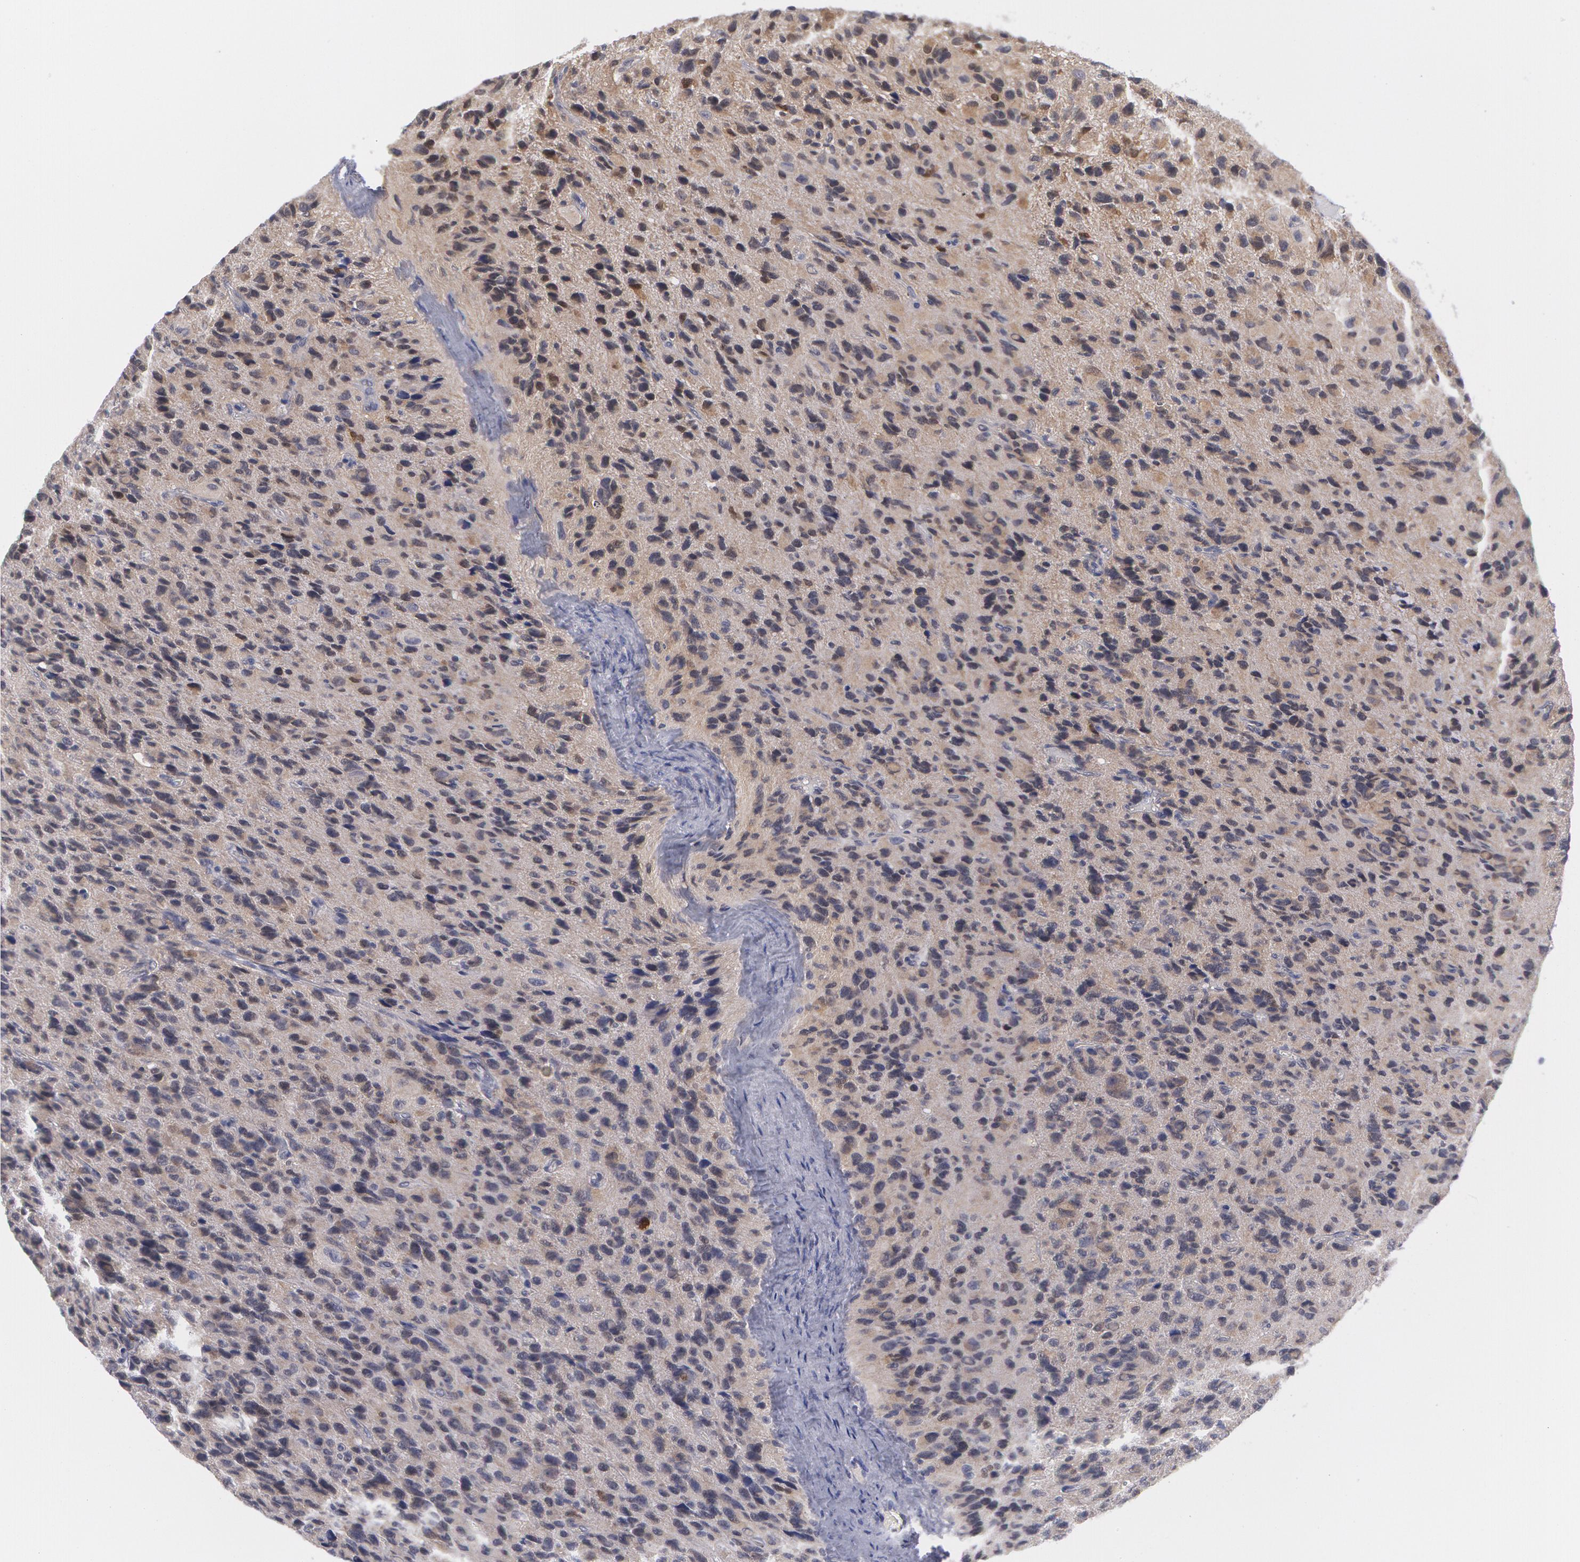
{"staining": {"intensity": "negative", "quantity": "none", "location": "none"}, "tissue": "glioma", "cell_type": "Tumor cells", "image_type": "cancer", "snomed": [{"axis": "morphology", "description": "Glioma, malignant, High grade"}, {"axis": "topography", "description": "Brain"}], "caption": "IHC of glioma reveals no expression in tumor cells.", "gene": "TXNRD1", "patient": {"sex": "male", "age": 77}}